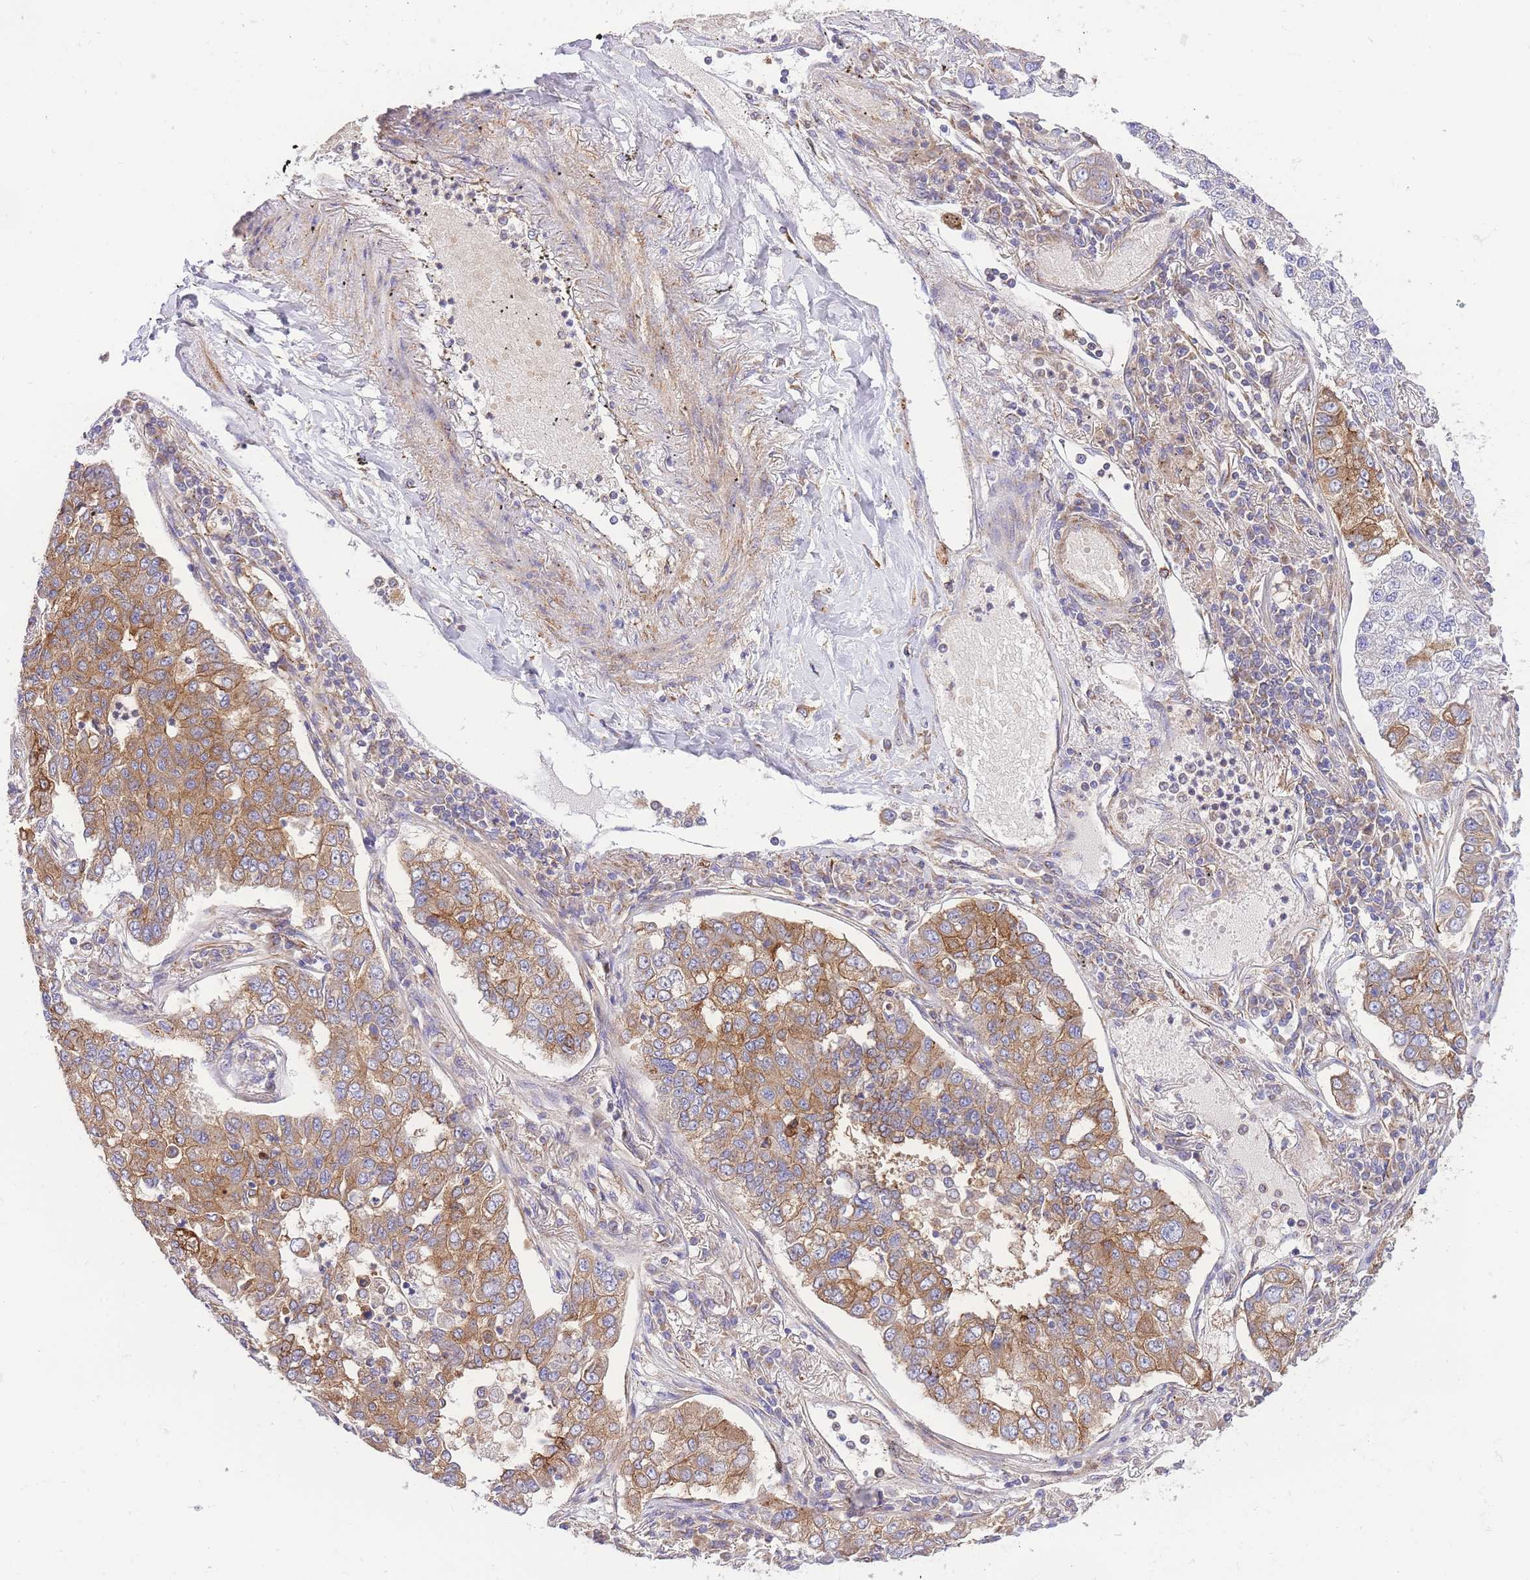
{"staining": {"intensity": "moderate", "quantity": "25%-75%", "location": "cytoplasmic/membranous"}, "tissue": "lung cancer", "cell_type": "Tumor cells", "image_type": "cancer", "snomed": [{"axis": "morphology", "description": "Adenocarcinoma, NOS"}, {"axis": "topography", "description": "Lung"}], "caption": "Approximately 25%-75% of tumor cells in lung cancer (adenocarcinoma) exhibit moderate cytoplasmic/membranous protein positivity as visualized by brown immunohistochemical staining.", "gene": "INSYN2B", "patient": {"sex": "male", "age": 49}}